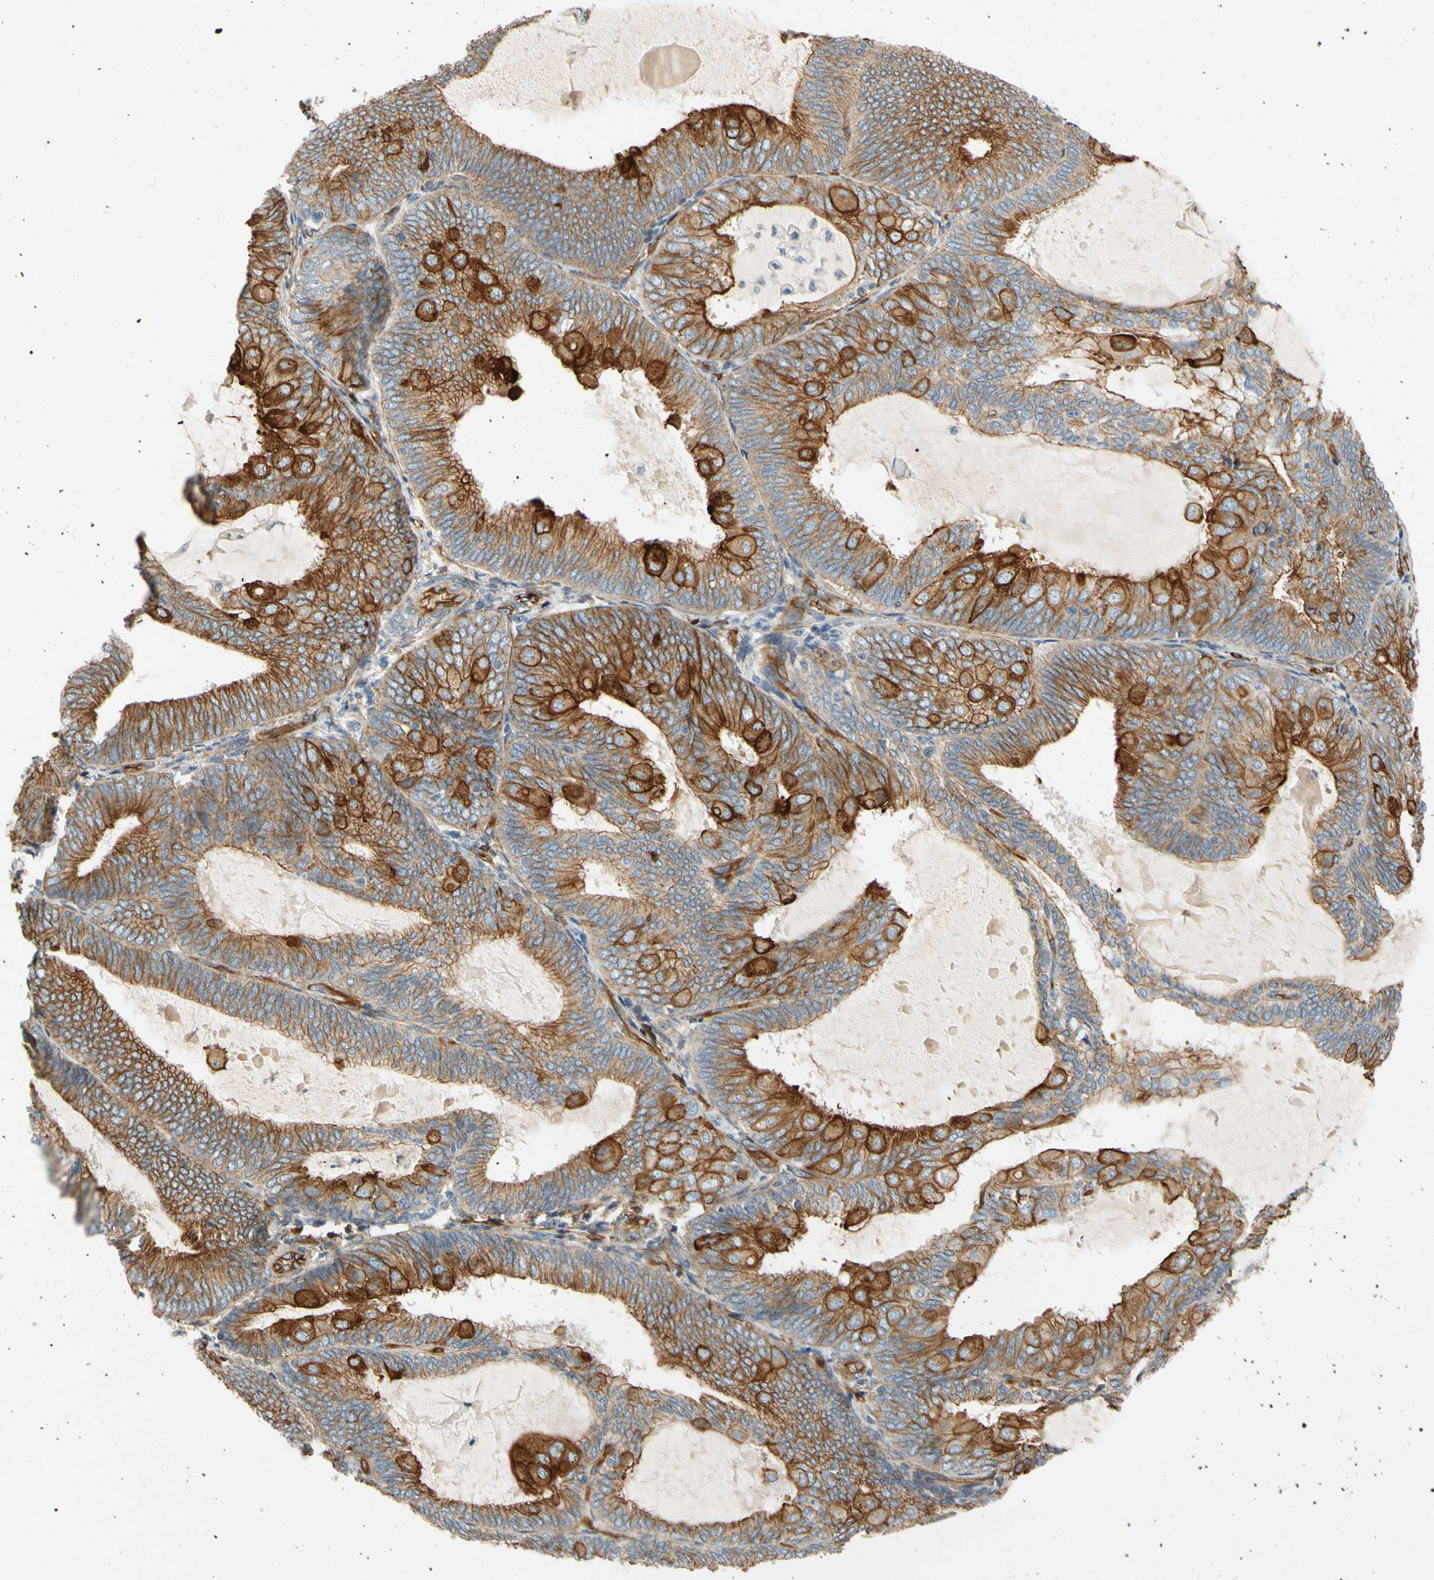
{"staining": {"intensity": "strong", "quantity": "25%-75%", "location": "cytoplasmic/membranous"}, "tissue": "endometrial cancer", "cell_type": "Tumor cells", "image_type": "cancer", "snomed": [{"axis": "morphology", "description": "Adenocarcinoma, NOS"}, {"axis": "topography", "description": "Endometrium"}], "caption": "High-power microscopy captured an IHC image of endometrial adenocarcinoma, revealing strong cytoplasmic/membranous staining in about 25%-75% of tumor cells.", "gene": "SPTAN1", "patient": {"sex": "female", "age": 81}}